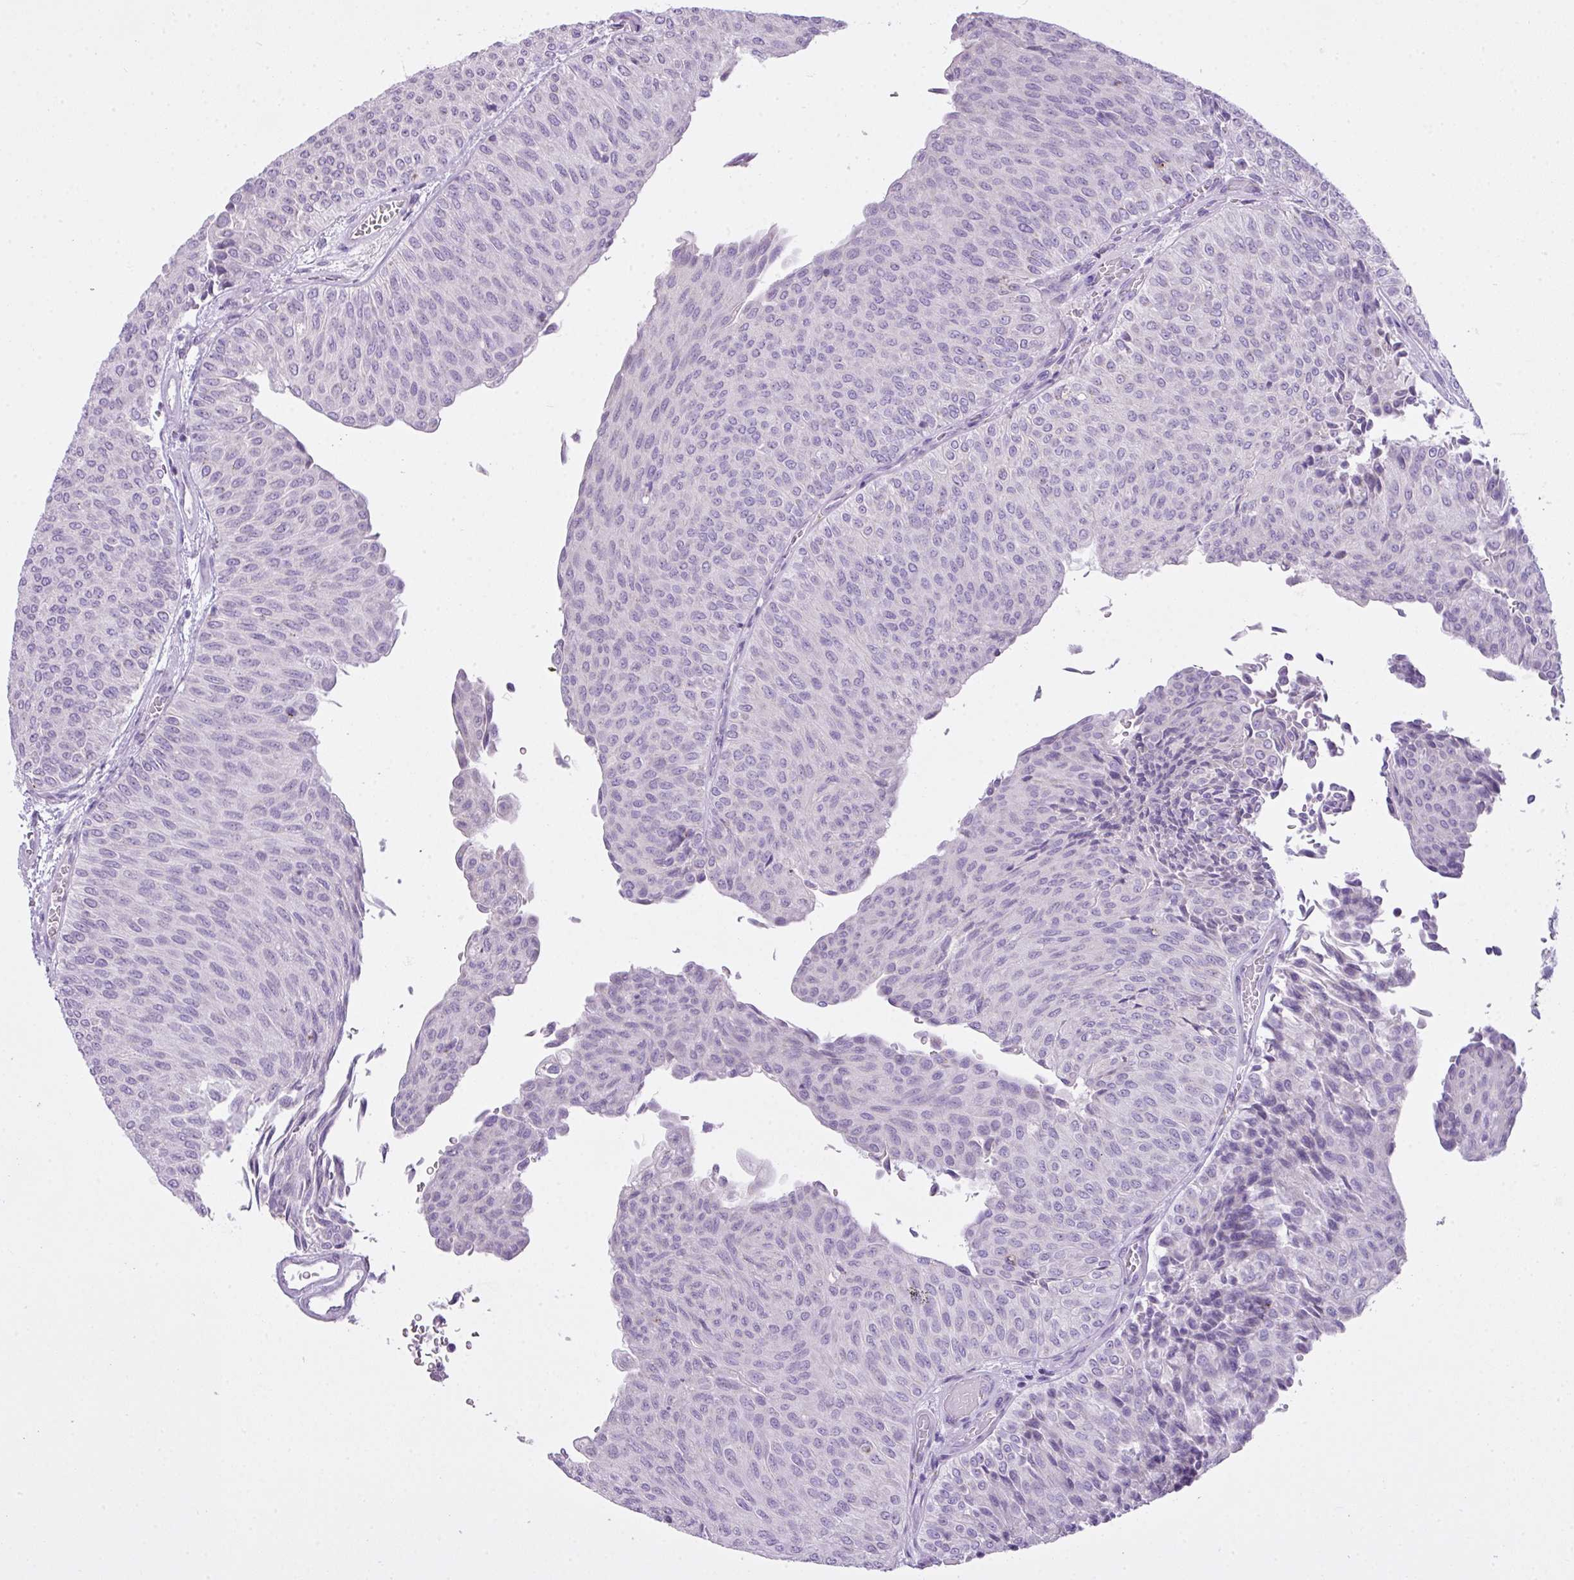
{"staining": {"intensity": "negative", "quantity": "none", "location": "none"}, "tissue": "urothelial cancer", "cell_type": "Tumor cells", "image_type": "cancer", "snomed": [{"axis": "morphology", "description": "Urothelial carcinoma, Low grade"}, {"axis": "topography", "description": "Urinary bladder"}], "caption": "A high-resolution image shows immunohistochemistry (IHC) staining of urothelial cancer, which shows no significant staining in tumor cells.", "gene": "FAM43A", "patient": {"sex": "male", "age": 78}}